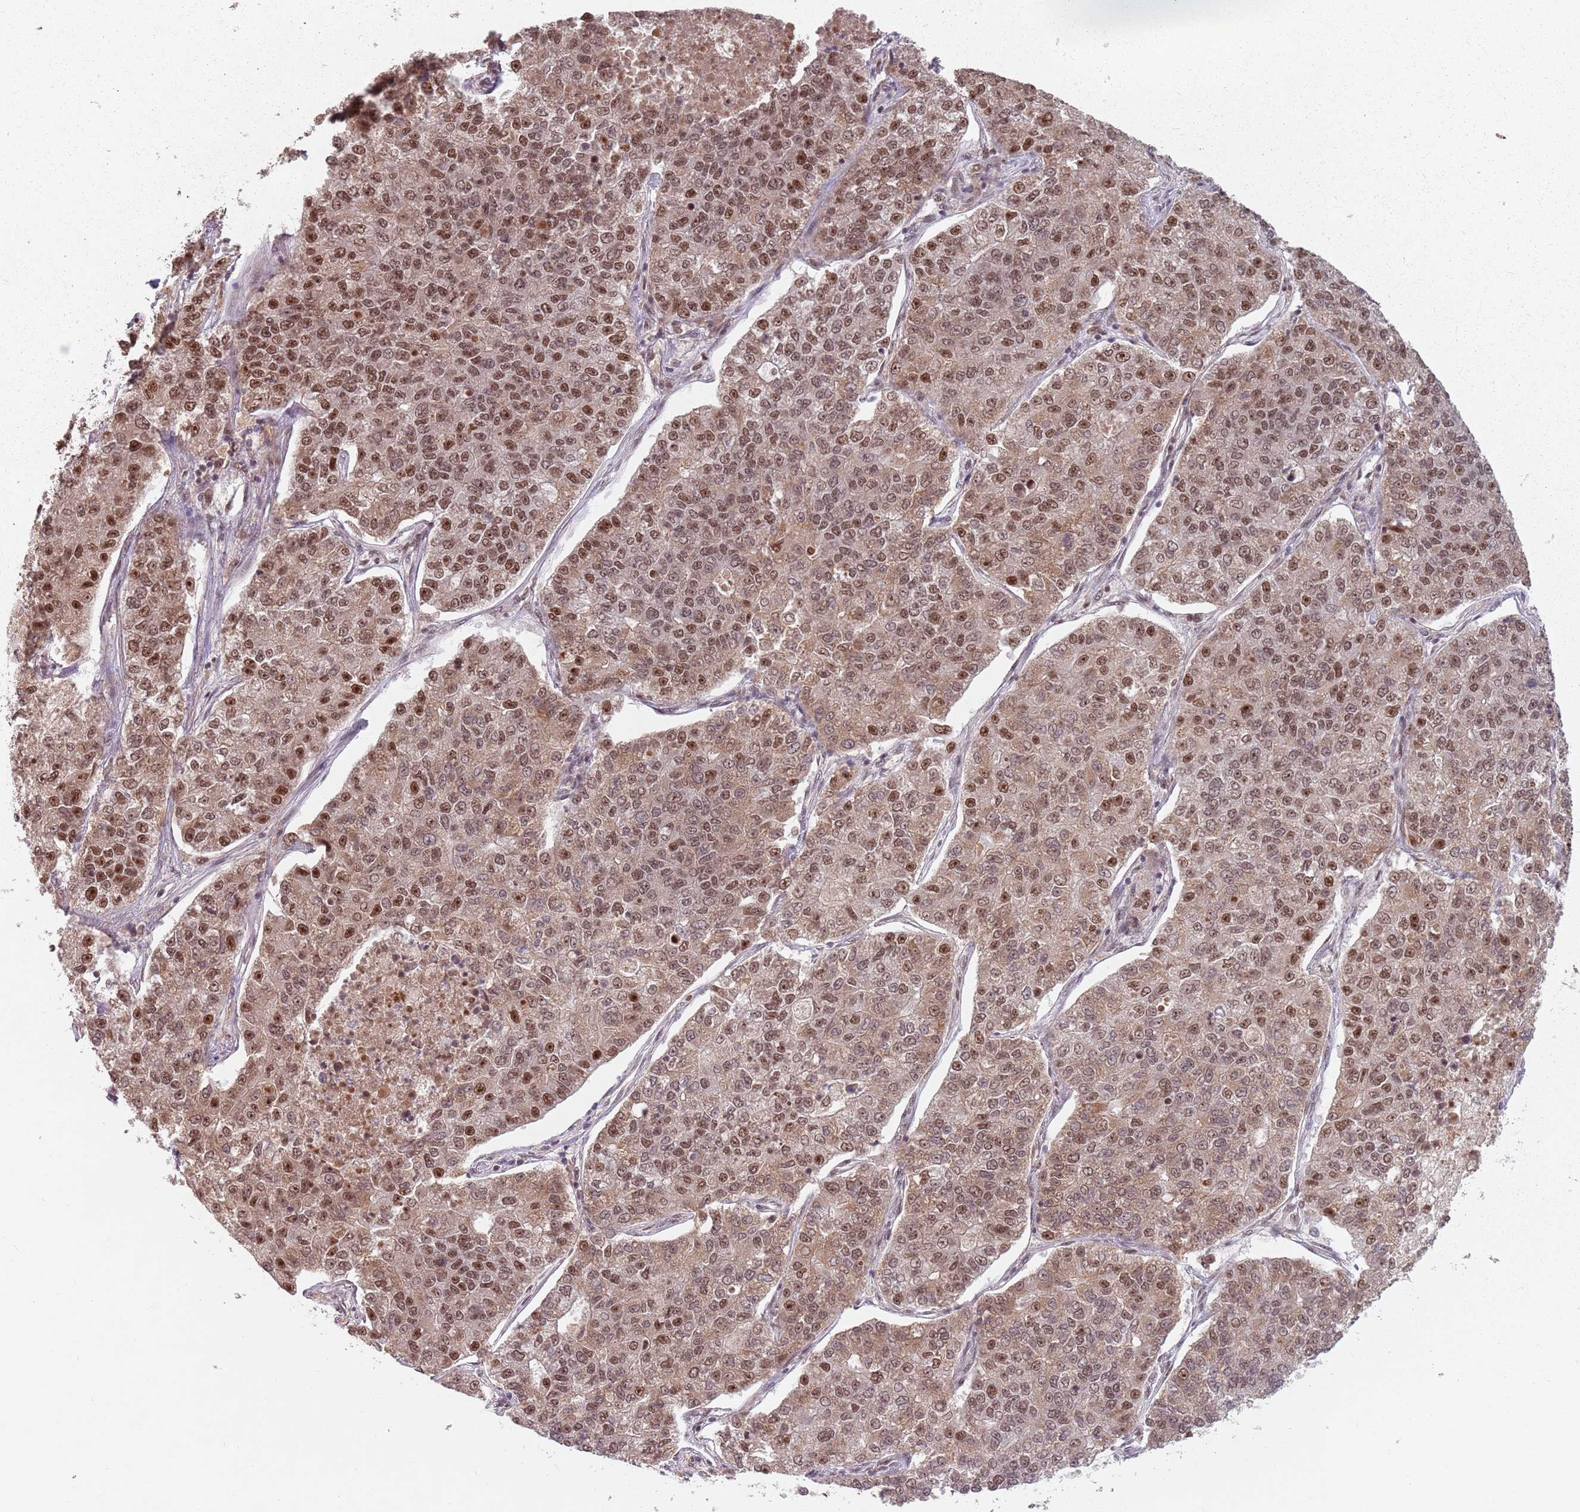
{"staining": {"intensity": "moderate", "quantity": ">75%", "location": "cytoplasmic/membranous,nuclear"}, "tissue": "lung cancer", "cell_type": "Tumor cells", "image_type": "cancer", "snomed": [{"axis": "morphology", "description": "Adenocarcinoma, NOS"}, {"axis": "topography", "description": "Lung"}], "caption": "Adenocarcinoma (lung) stained with a protein marker demonstrates moderate staining in tumor cells.", "gene": "NCBP1", "patient": {"sex": "male", "age": 49}}